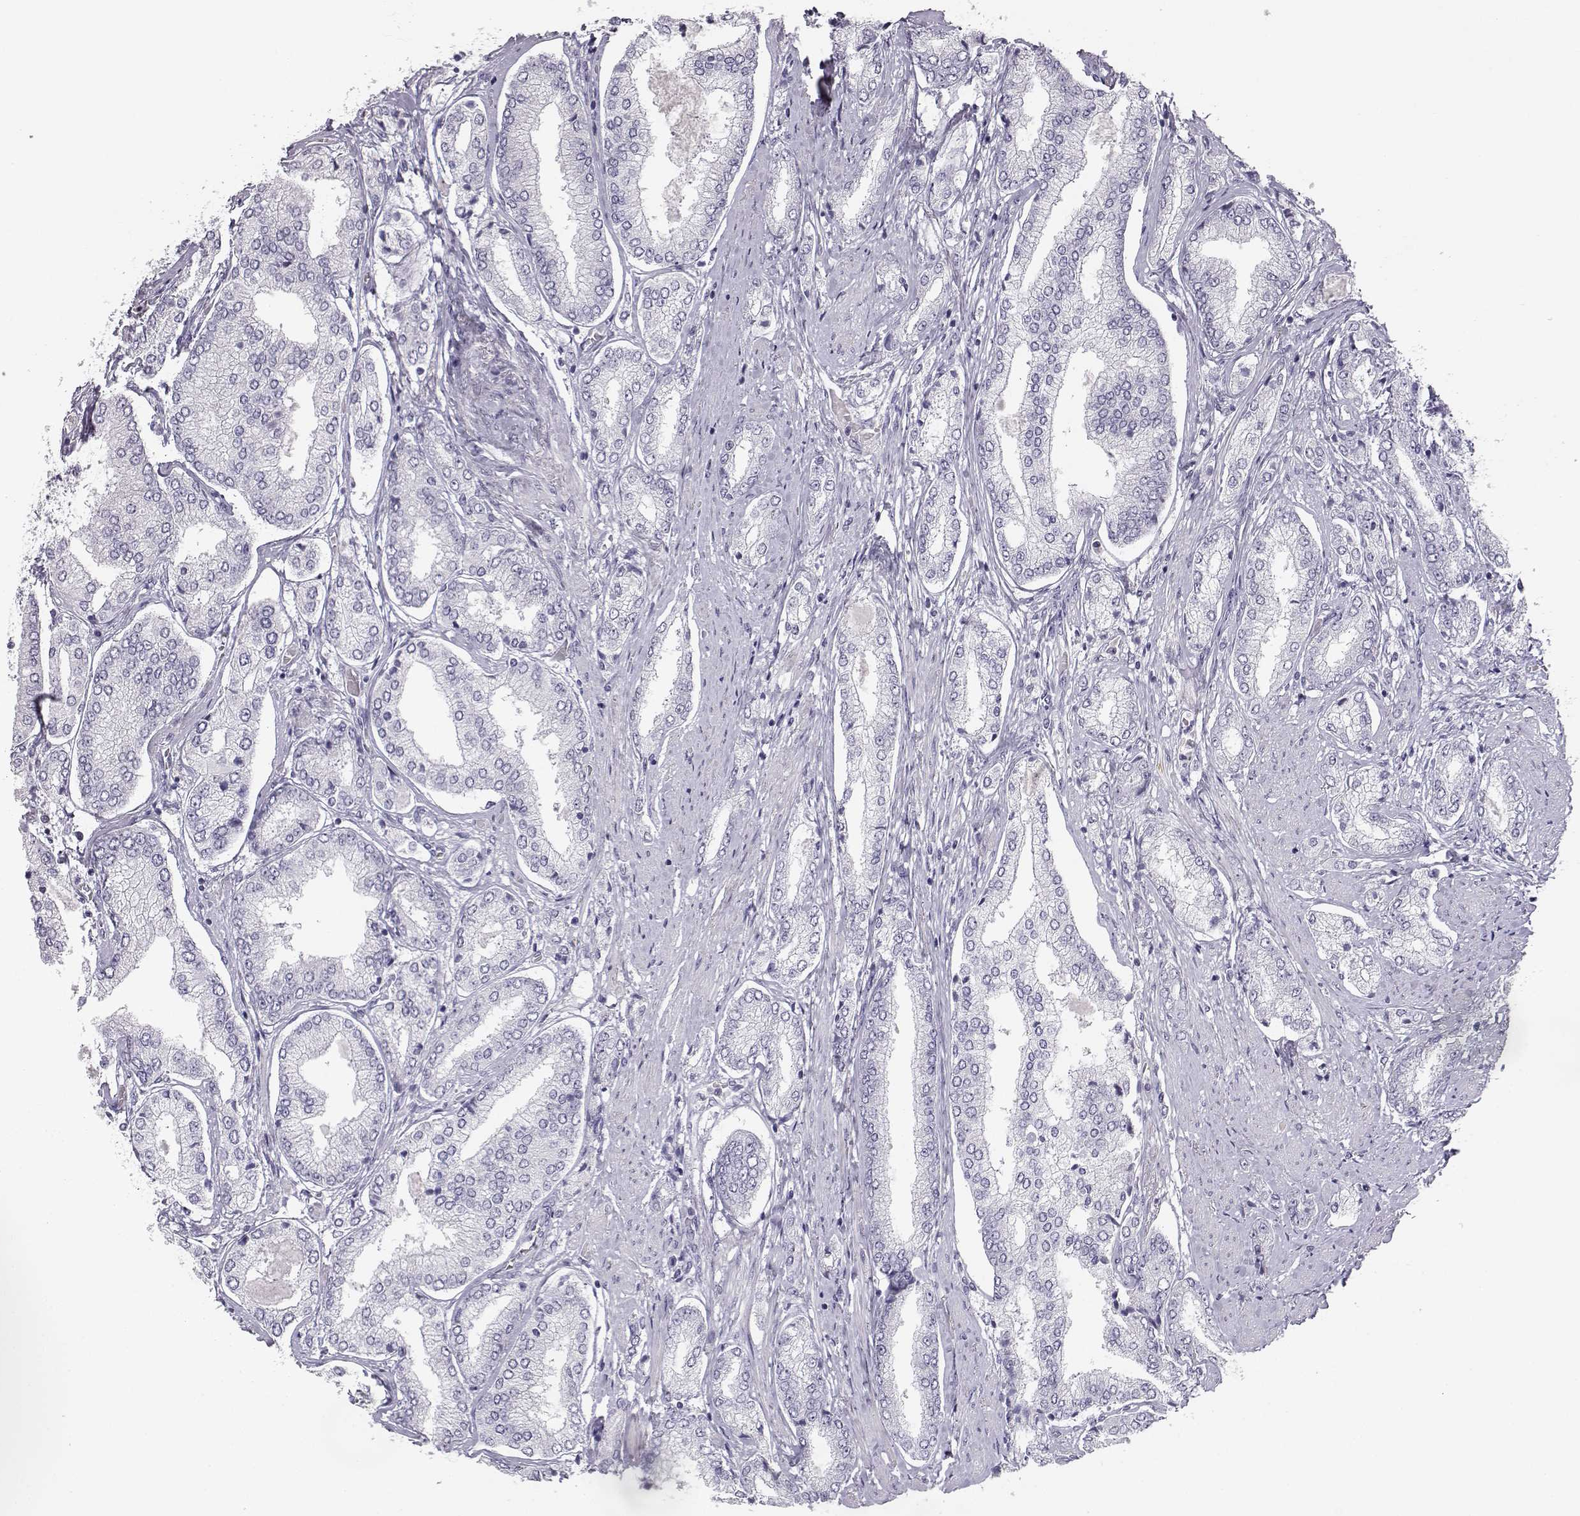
{"staining": {"intensity": "negative", "quantity": "none", "location": "none"}, "tissue": "prostate cancer", "cell_type": "Tumor cells", "image_type": "cancer", "snomed": [{"axis": "morphology", "description": "Adenocarcinoma, NOS"}, {"axis": "topography", "description": "Prostate"}], "caption": "This histopathology image is of prostate adenocarcinoma stained with IHC to label a protein in brown with the nuclei are counter-stained blue. There is no expression in tumor cells.", "gene": "MYCBPAP", "patient": {"sex": "male", "age": 63}}